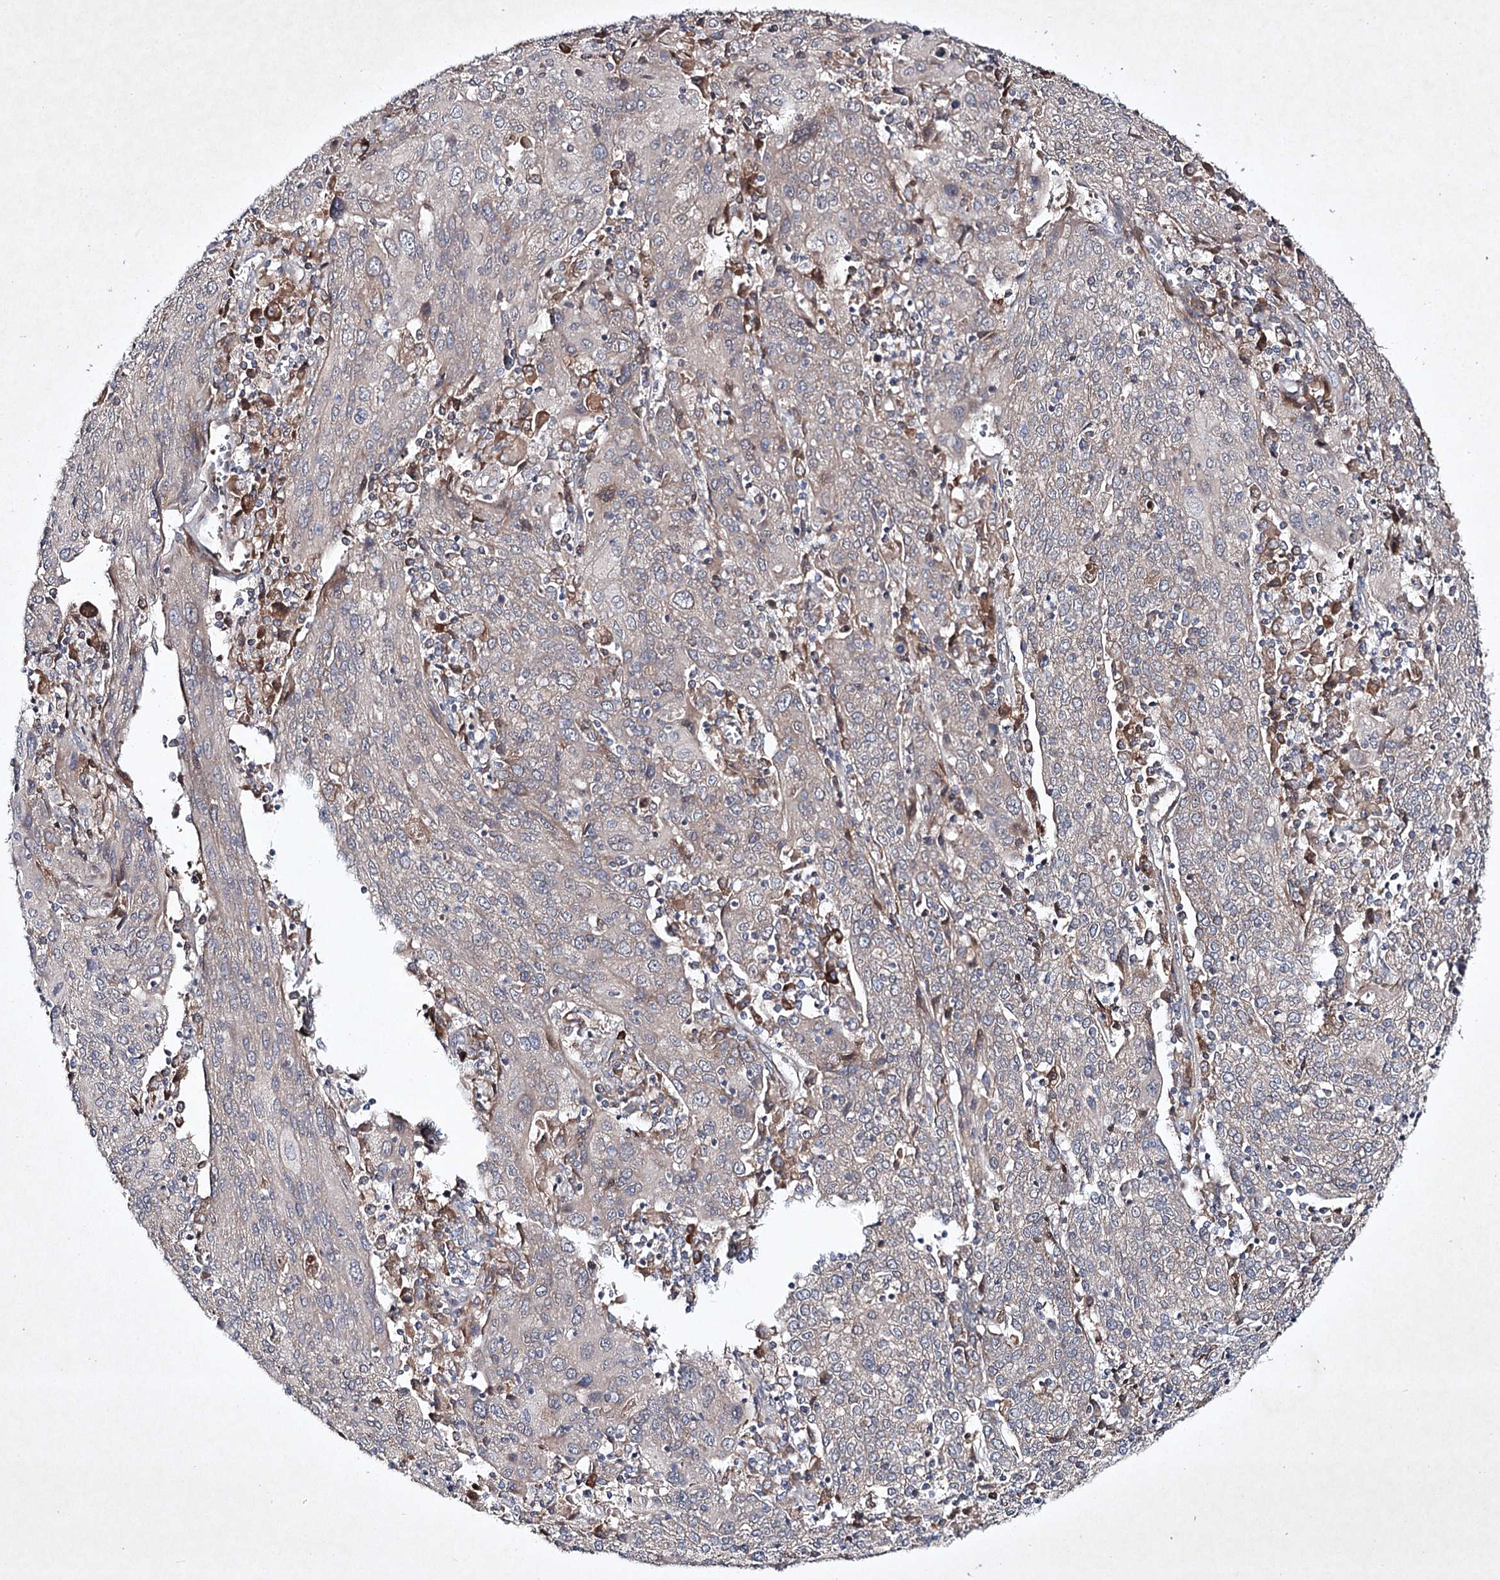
{"staining": {"intensity": "negative", "quantity": "none", "location": "none"}, "tissue": "cervical cancer", "cell_type": "Tumor cells", "image_type": "cancer", "snomed": [{"axis": "morphology", "description": "Squamous cell carcinoma, NOS"}, {"axis": "topography", "description": "Cervix"}], "caption": "The immunohistochemistry photomicrograph has no significant positivity in tumor cells of cervical cancer tissue.", "gene": "ALG9", "patient": {"sex": "female", "age": 67}}